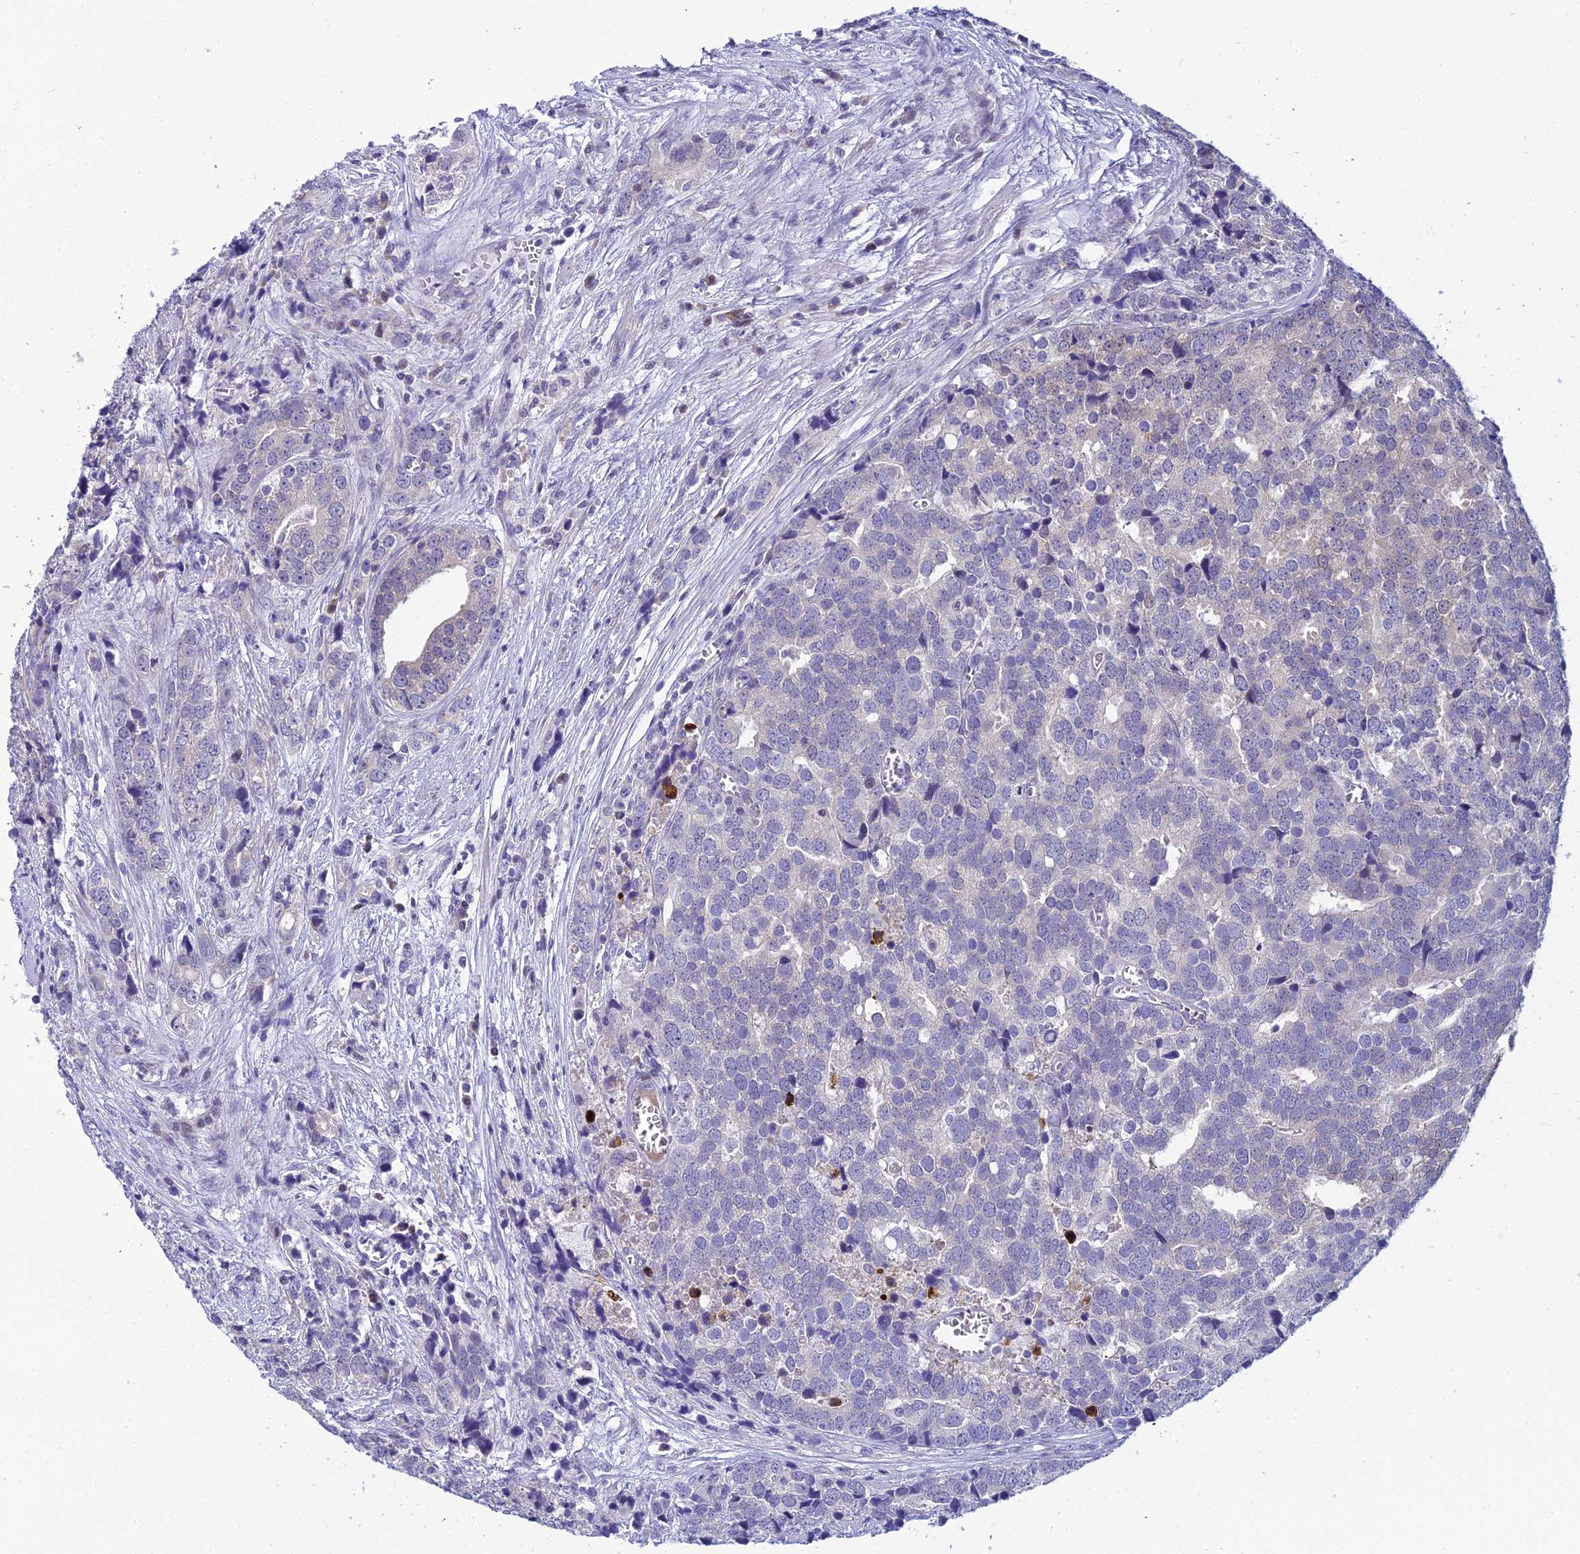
{"staining": {"intensity": "negative", "quantity": "none", "location": "none"}, "tissue": "prostate cancer", "cell_type": "Tumor cells", "image_type": "cancer", "snomed": [{"axis": "morphology", "description": "Adenocarcinoma, High grade"}, {"axis": "topography", "description": "Prostate"}], "caption": "This photomicrograph is of prostate cancer (adenocarcinoma (high-grade)) stained with immunohistochemistry (IHC) to label a protein in brown with the nuclei are counter-stained blue. There is no staining in tumor cells.", "gene": "ZMIZ1", "patient": {"sex": "male", "age": 71}}